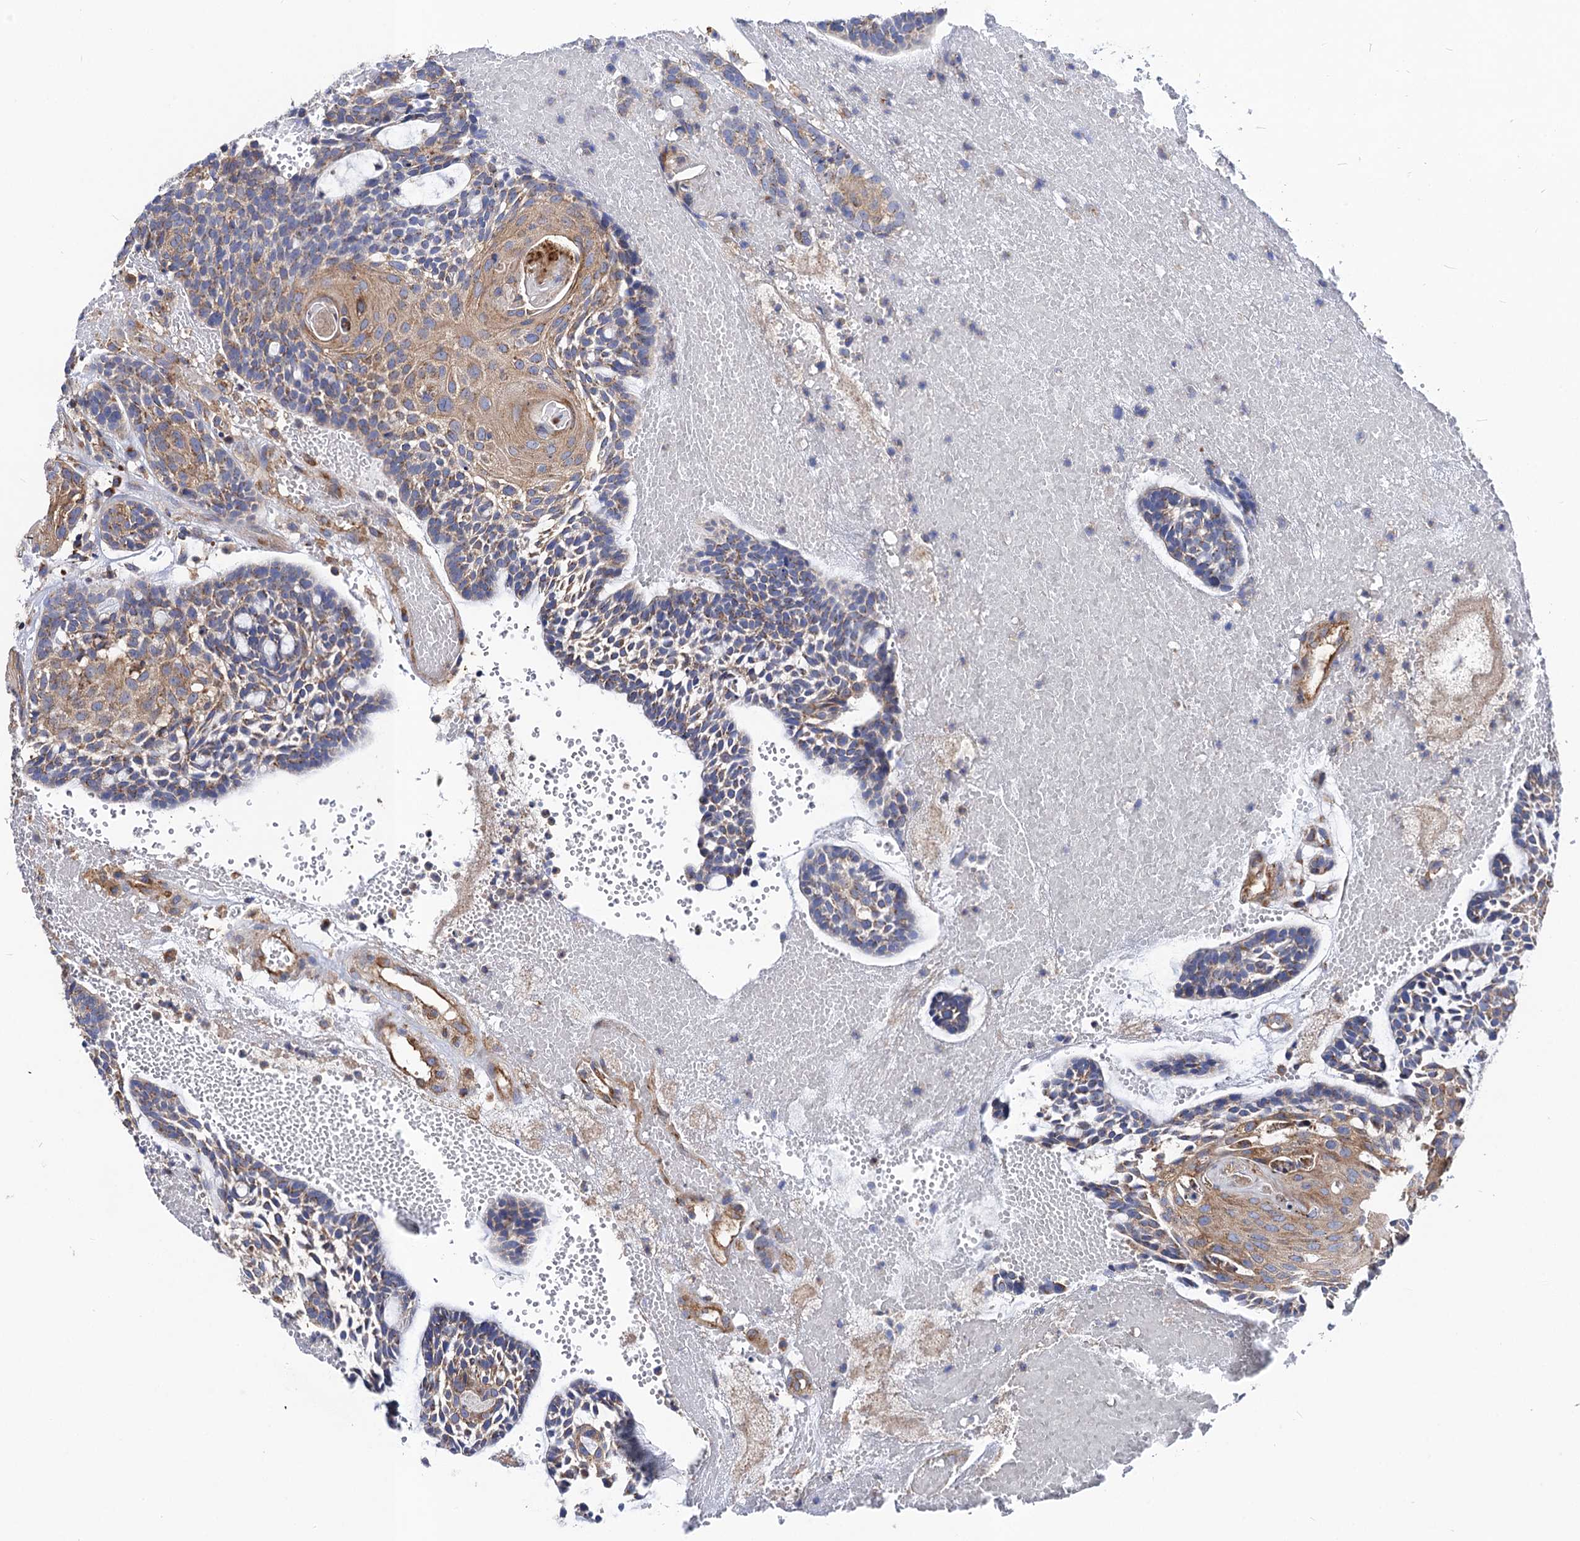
{"staining": {"intensity": "moderate", "quantity": "<25%", "location": "cytoplasmic/membranous"}, "tissue": "head and neck cancer", "cell_type": "Tumor cells", "image_type": "cancer", "snomed": [{"axis": "morphology", "description": "Adenocarcinoma, NOS"}, {"axis": "topography", "description": "Subcutis"}, {"axis": "topography", "description": "Head-Neck"}], "caption": "The micrograph exhibits immunohistochemical staining of head and neck adenocarcinoma. There is moderate cytoplasmic/membranous staining is appreciated in about <25% of tumor cells.", "gene": "DYDC1", "patient": {"sex": "female", "age": 73}}